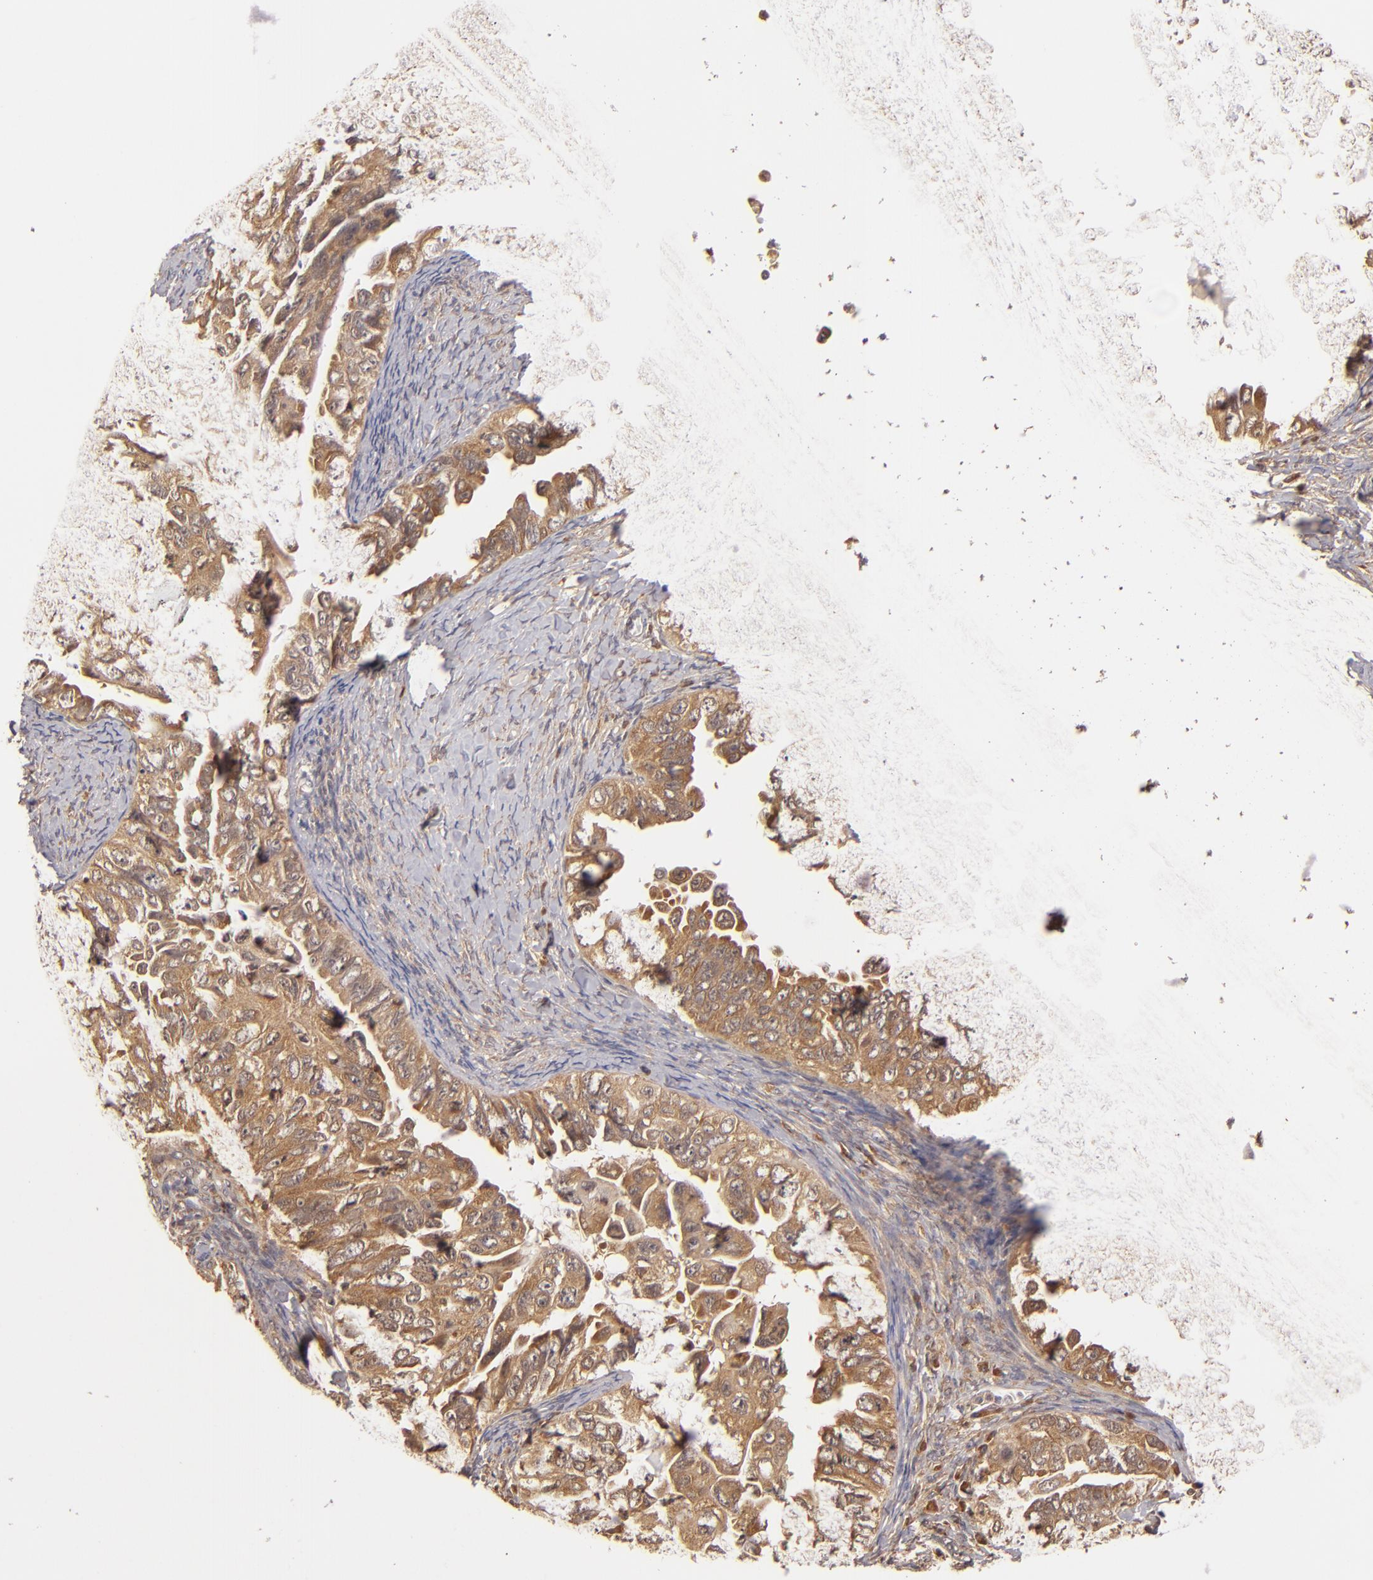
{"staining": {"intensity": "moderate", "quantity": ">75%", "location": "cytoplasmic/membranous"}, "tissue": "ovarian cancer", "cell_type": "Tumor cells", "image_type": "cancer", "snomed": [{"axis": "morphology", "description": "Cystadenocarcinoma, serous, NOS"}, {"axis": "topography", "description": "Ovary"}], "caption": "DAB immunohistochemical staining of human ovarian cancer demonstrates moderate cytoplasmic/membranous protein expression in about >75% of tumor cells.", "gene": "MAPK3", "patient": {"sex": "female", "age": 82}}